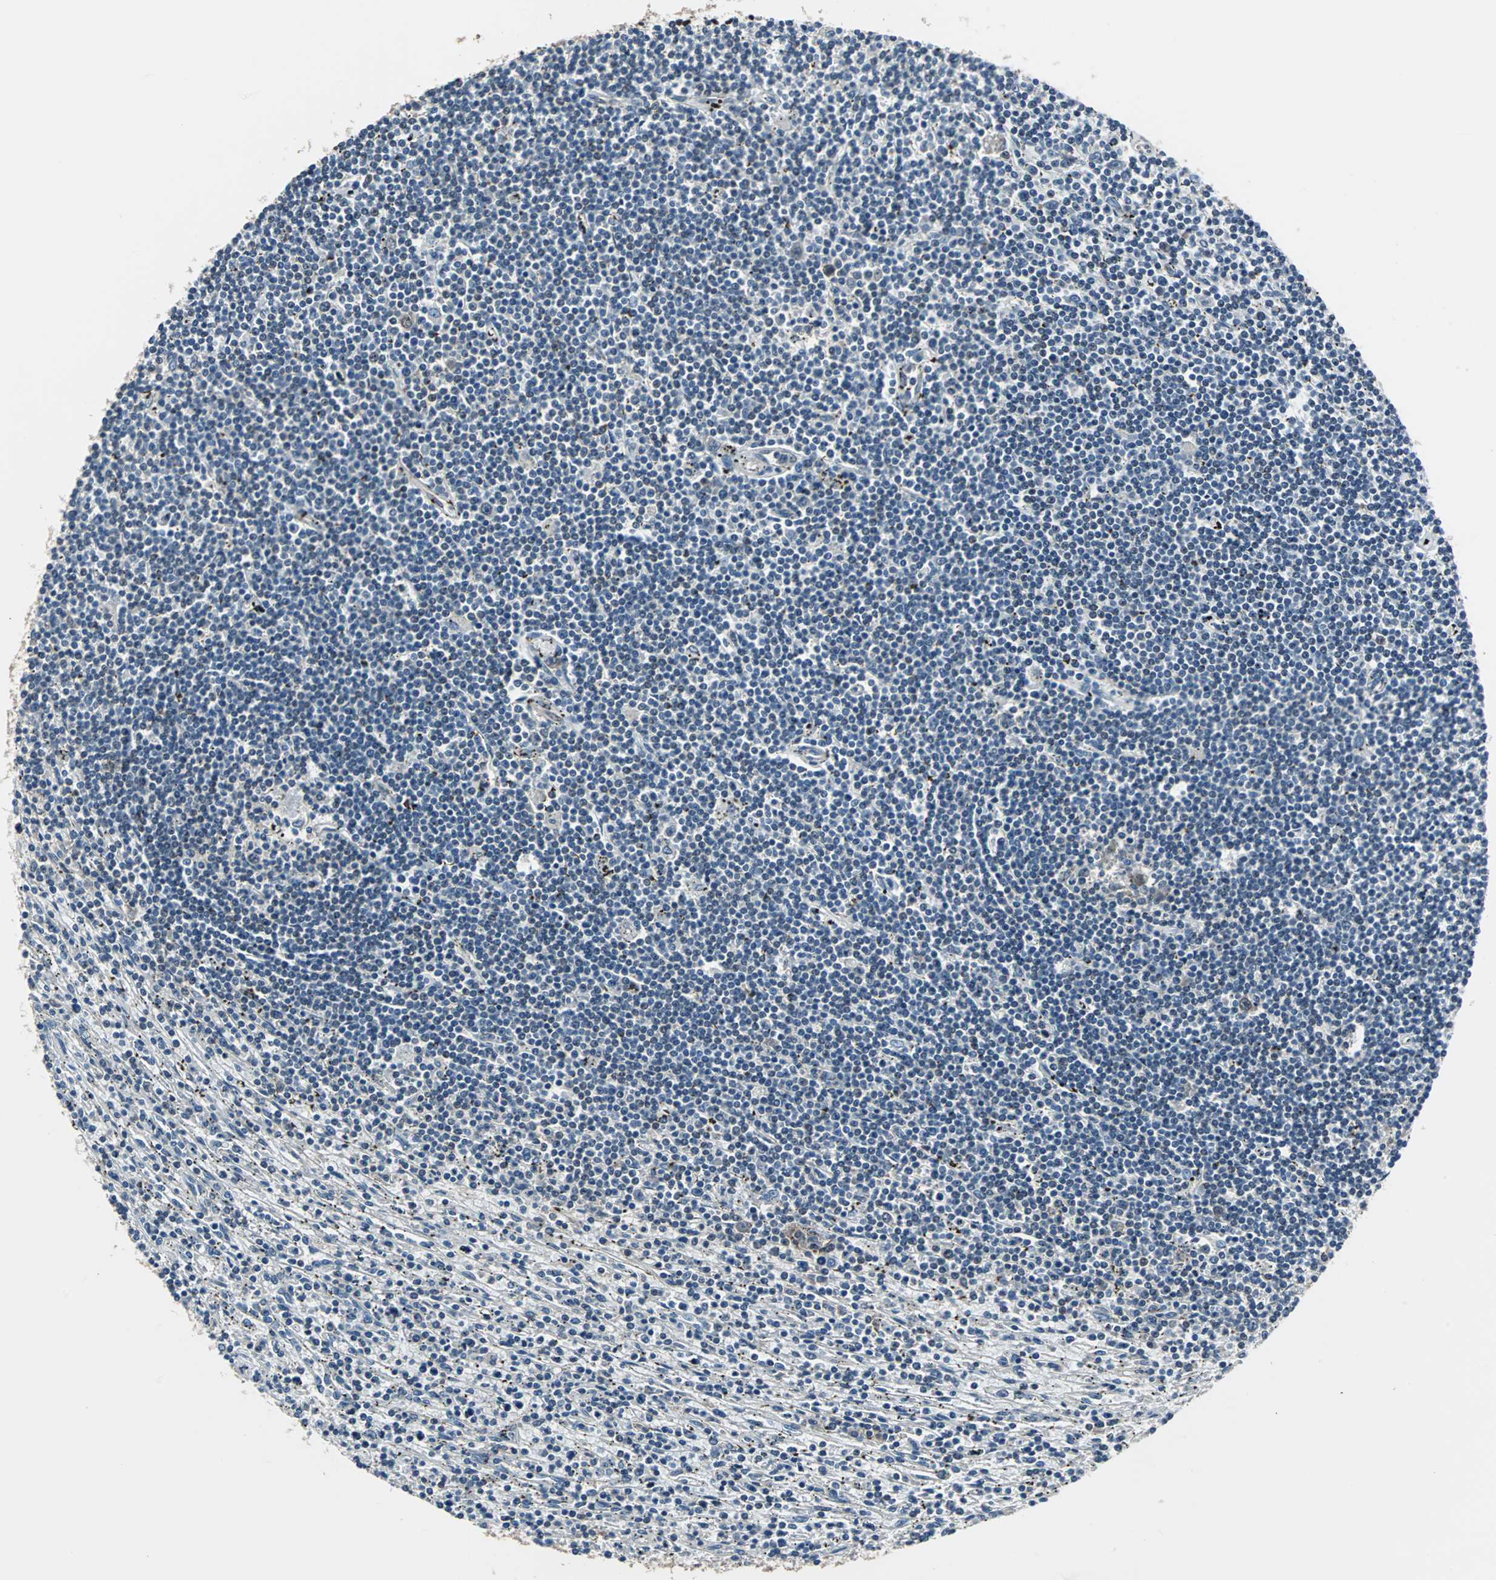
{"staining": {"intensity": "negative", "quantity": "none", "location": "none"}, "tissue": "lymphoma", "cell_type": "Tumor cells", "image_type": "cancer", "snomed": [{"axis": "morphology", "description": "Malignant lymphoma, non-Hodgkin's type, Low grade"}, {"axis": "topography", "description": "Spleen"}], "caption": "This photomicrograph is of lymphoma stained with IHC to label a protein in brown with the nuclei are counter-stained blue. There is no expression in tumor cells.", "gene": "MKX", "patient": {"sex": "male", "age": 76}}